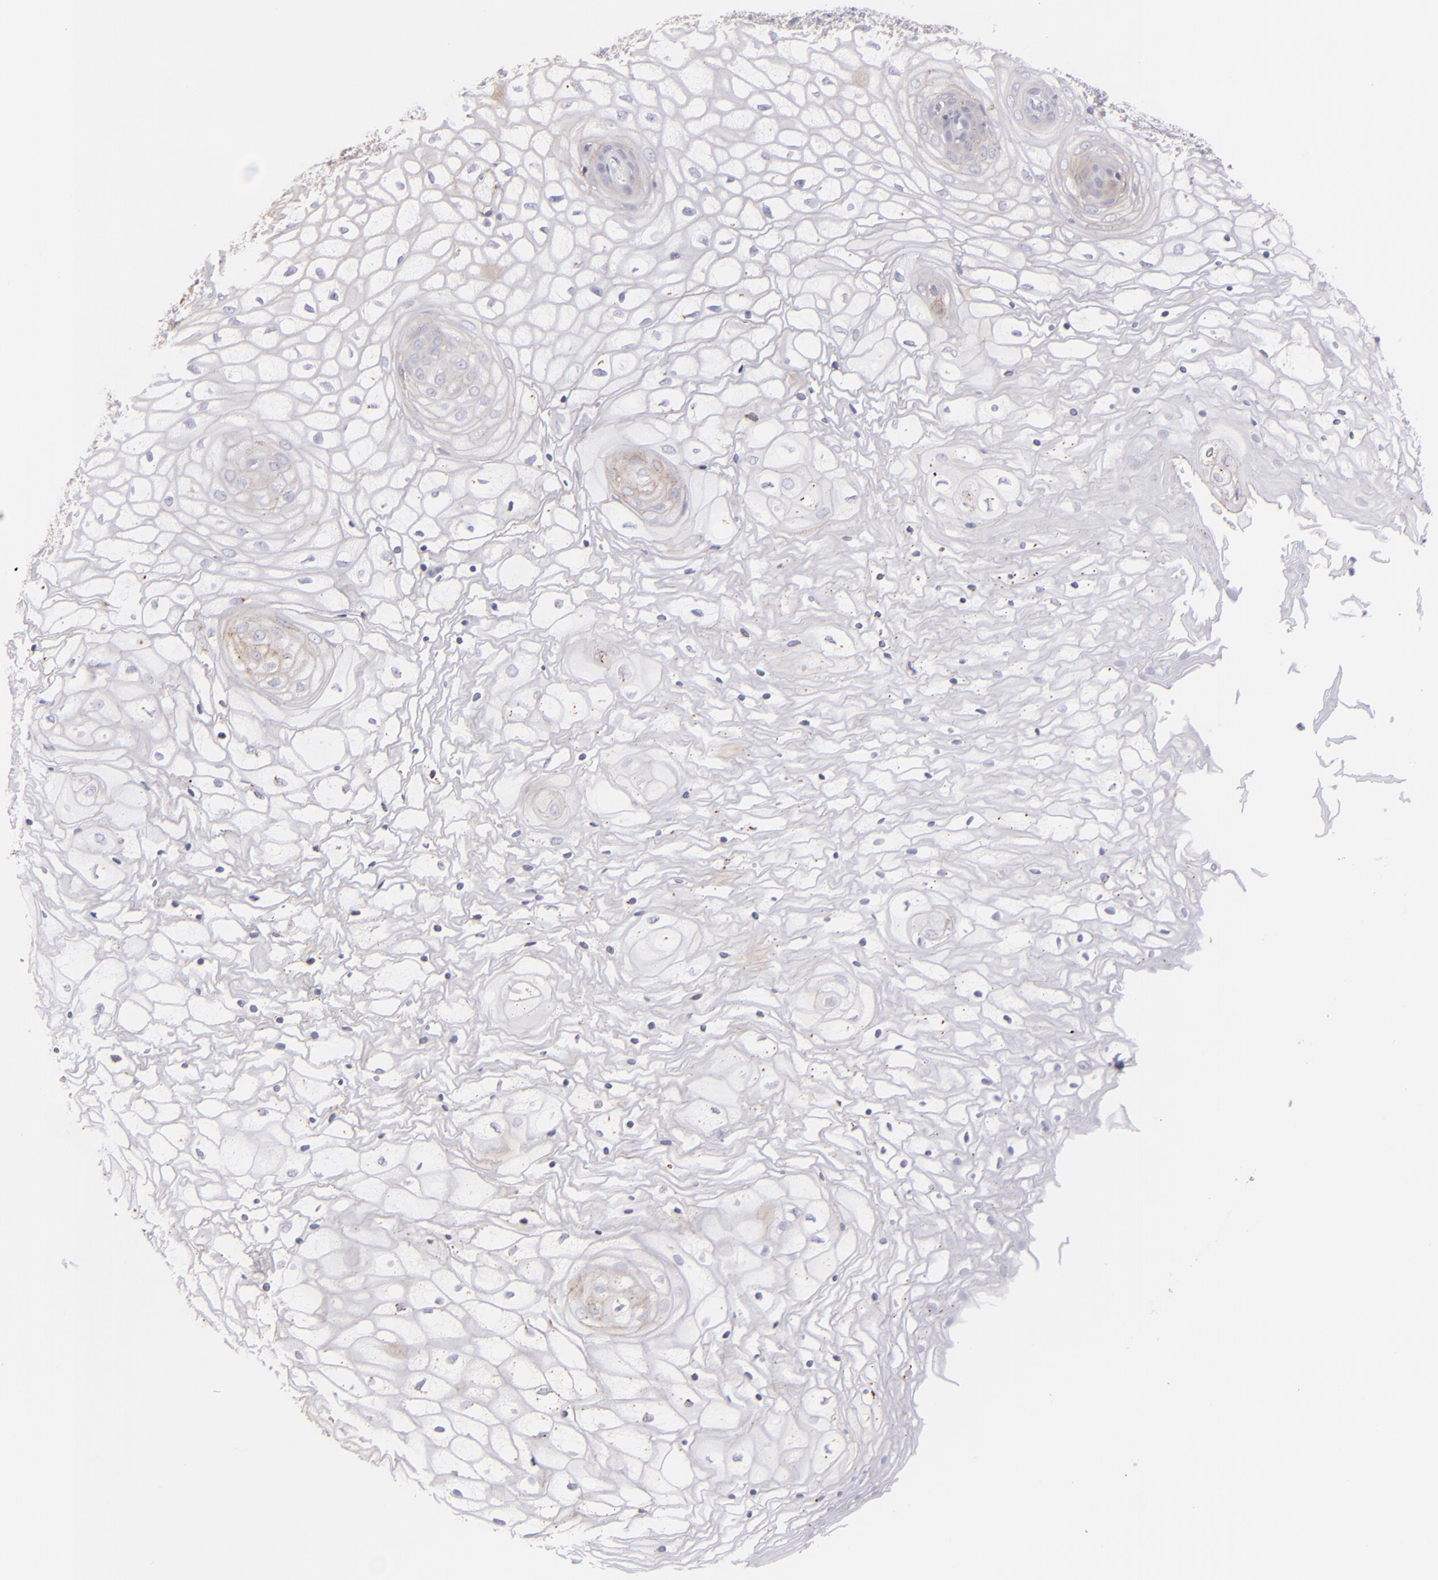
{"staining": {"intensity": "weak", "quantity": "25%-75%", "location": "cytoplasmic/membranous"}, "tissue": "vagina", "cell_type": "Squamous epithelial cells", "image_type": "normal", "snomed": [{"axis": "morphology", "description": "Normal tissue, NOS"}, {"axis": "topography", "description": "Vagina"}], "caption": "DAB immunohistochemical staining of normal human vagina reveals weak cytoplasmic/membranous protein expression in about 25%-75% of squamous epithelial cells.", "gene": "CLDN4", "patient": {"sex": "female", "age": 34}}